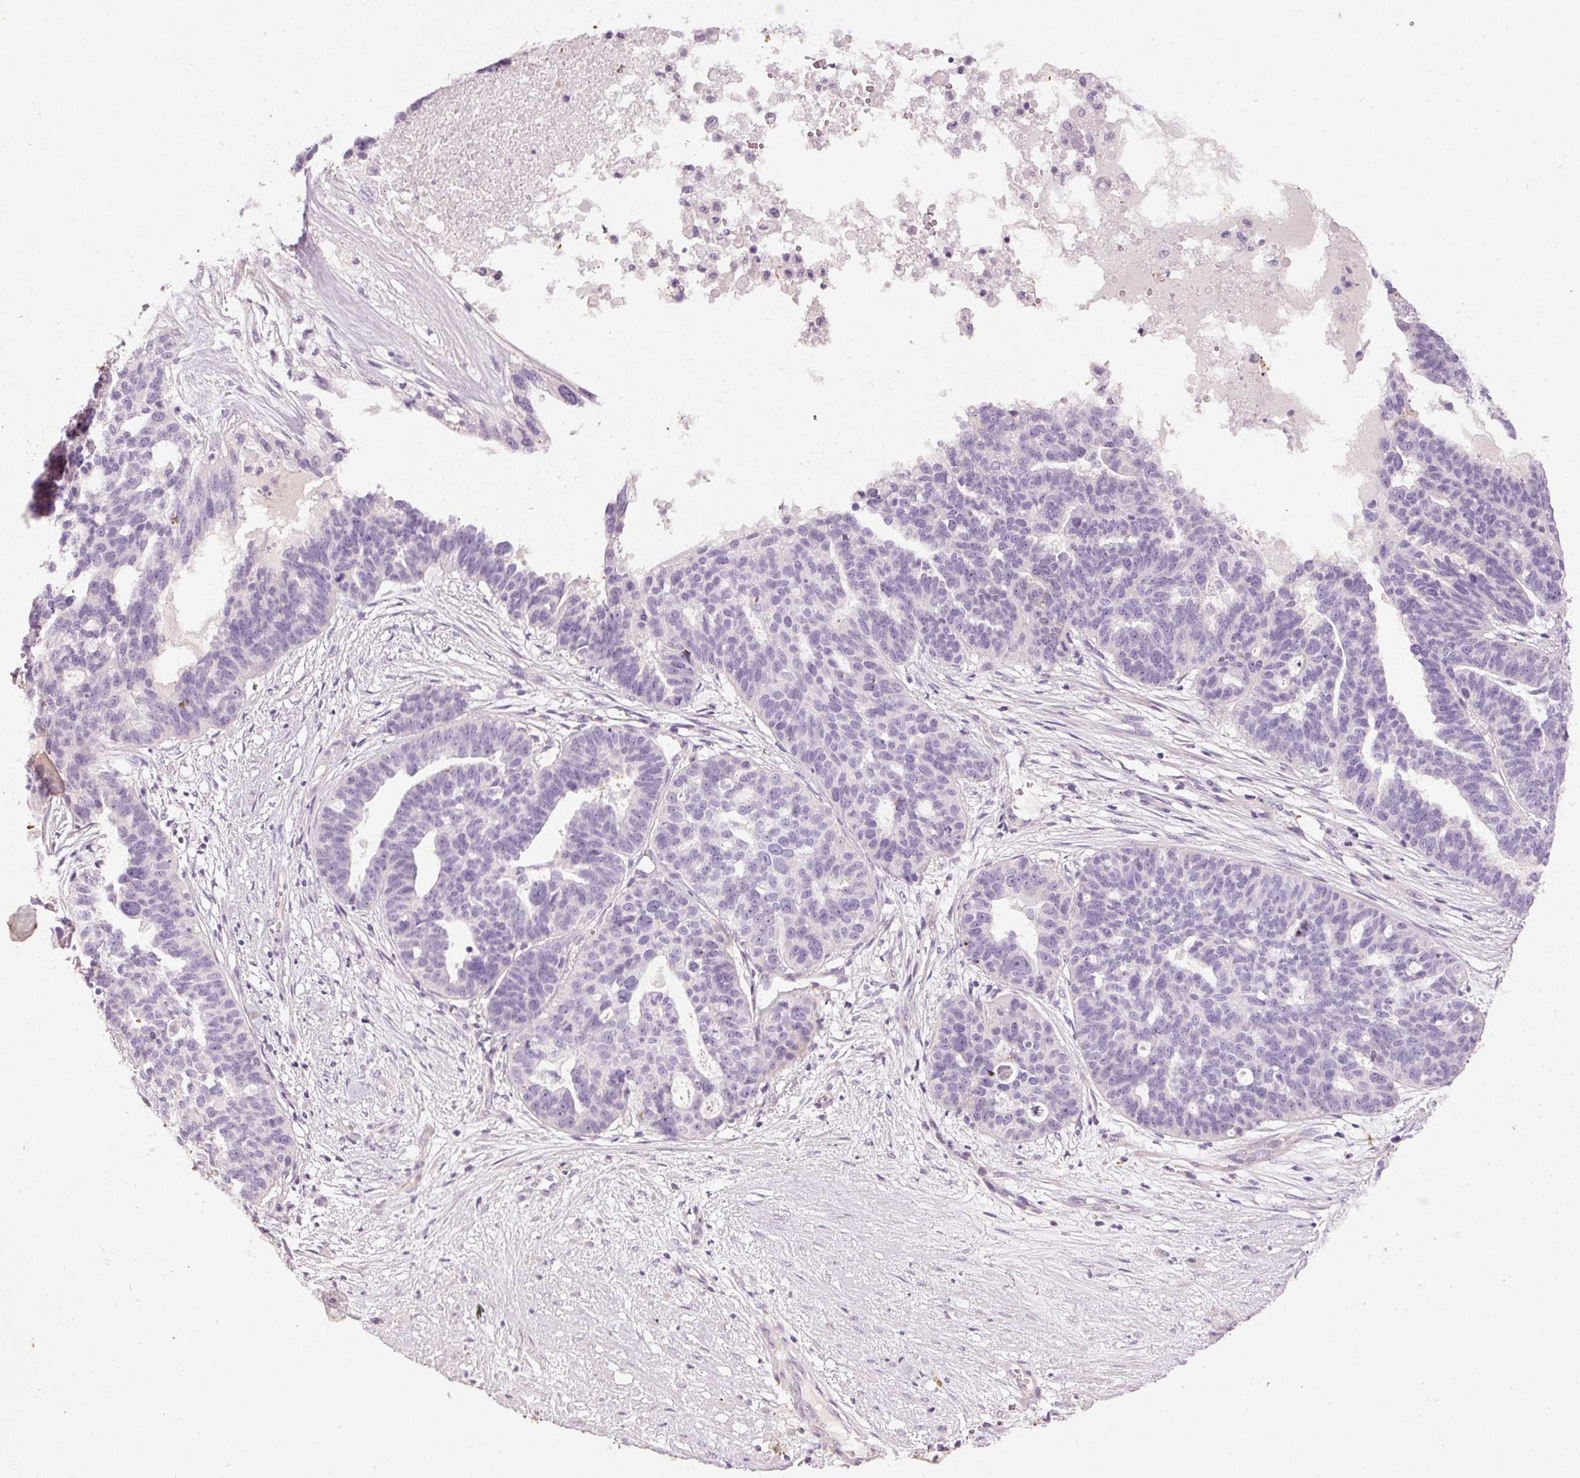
{"staining": {"intensity": "negative", "quantity": "none", "location": "none"}, "tissue": "ovarian cancer", "cell_type": "Tumor cells", "image_type": "cancer", "snomed": [{"axis": "morphology", "description": "Cystadenocarcinoma, serous, NOS"}, {"axis": "topography", "description": "Ovary"}], "caption": "DAB immunohistochemical staining of human ovarian cancer exhibits no significant expression in tumor cells. The staining is performed using DAB (3,3'-diaminobenzidine) brown chromogen with nuclei counter-stained in using hematoxylin.", "gene": "MUC5AC", "patient": {"sex": "female", "age": 59}}